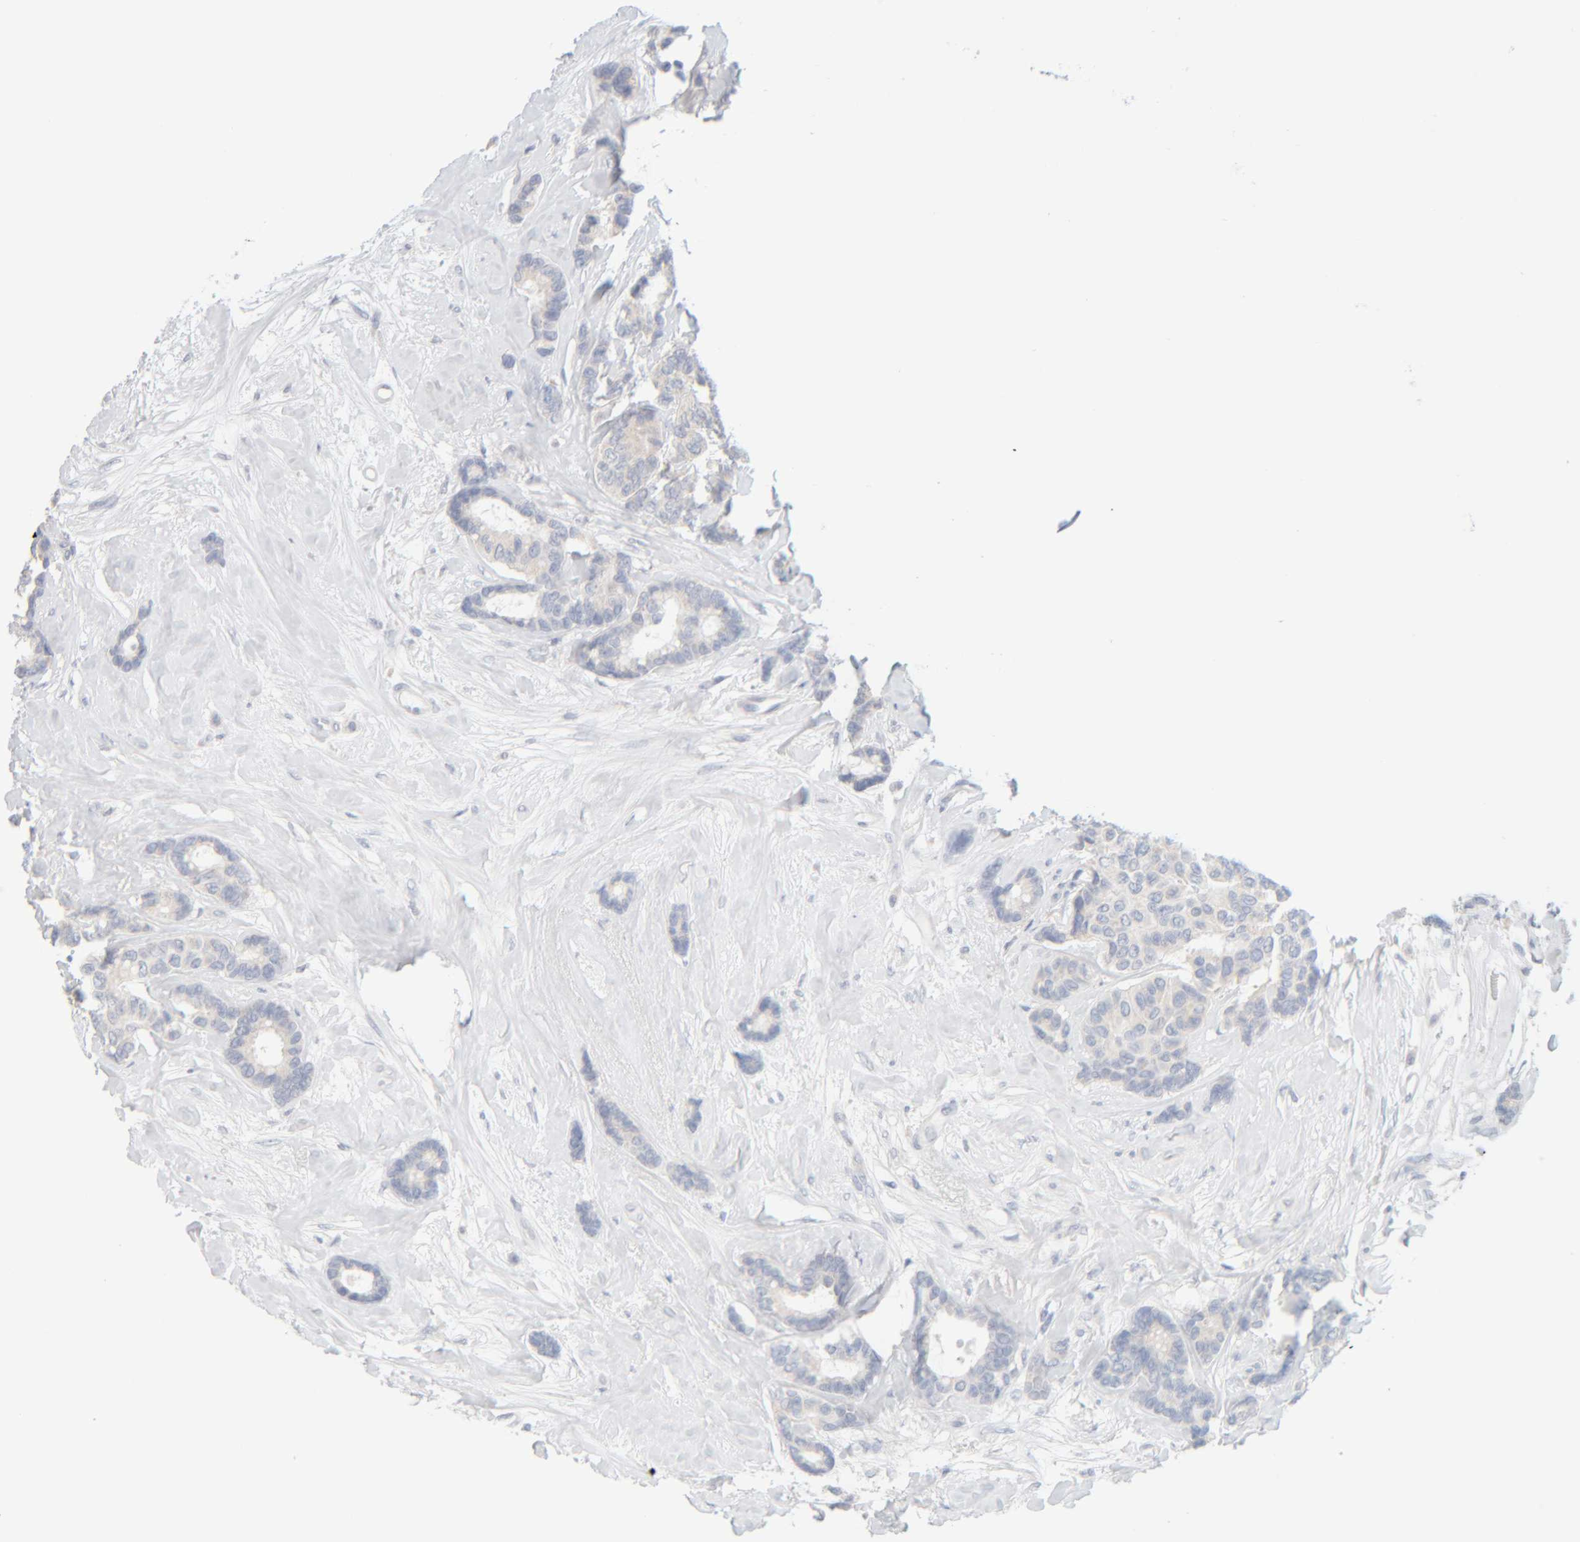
{"staining": {"intensity": "negative", "quantity": "none", "location": "none"}, "tissue": "breast cancer", "cell_type": "Tumor cells", "image_type": "cancer", "snomed": [{"axis": "morphology", "description": "Duct carcinoma"}, {"axis": "topography", "description": "Breast"}], "caption": "Tumor cells show no significant staining in breast infiltrating ductal carcinoma. (Stains: DAB (3,3'-diaminobenzidine) IHC with hematoxylin counter stain, Microscopy: brightfield microscopy at high magnification).", "gene": "RIDA", "patient": {"sex": "female", "age": 87}}